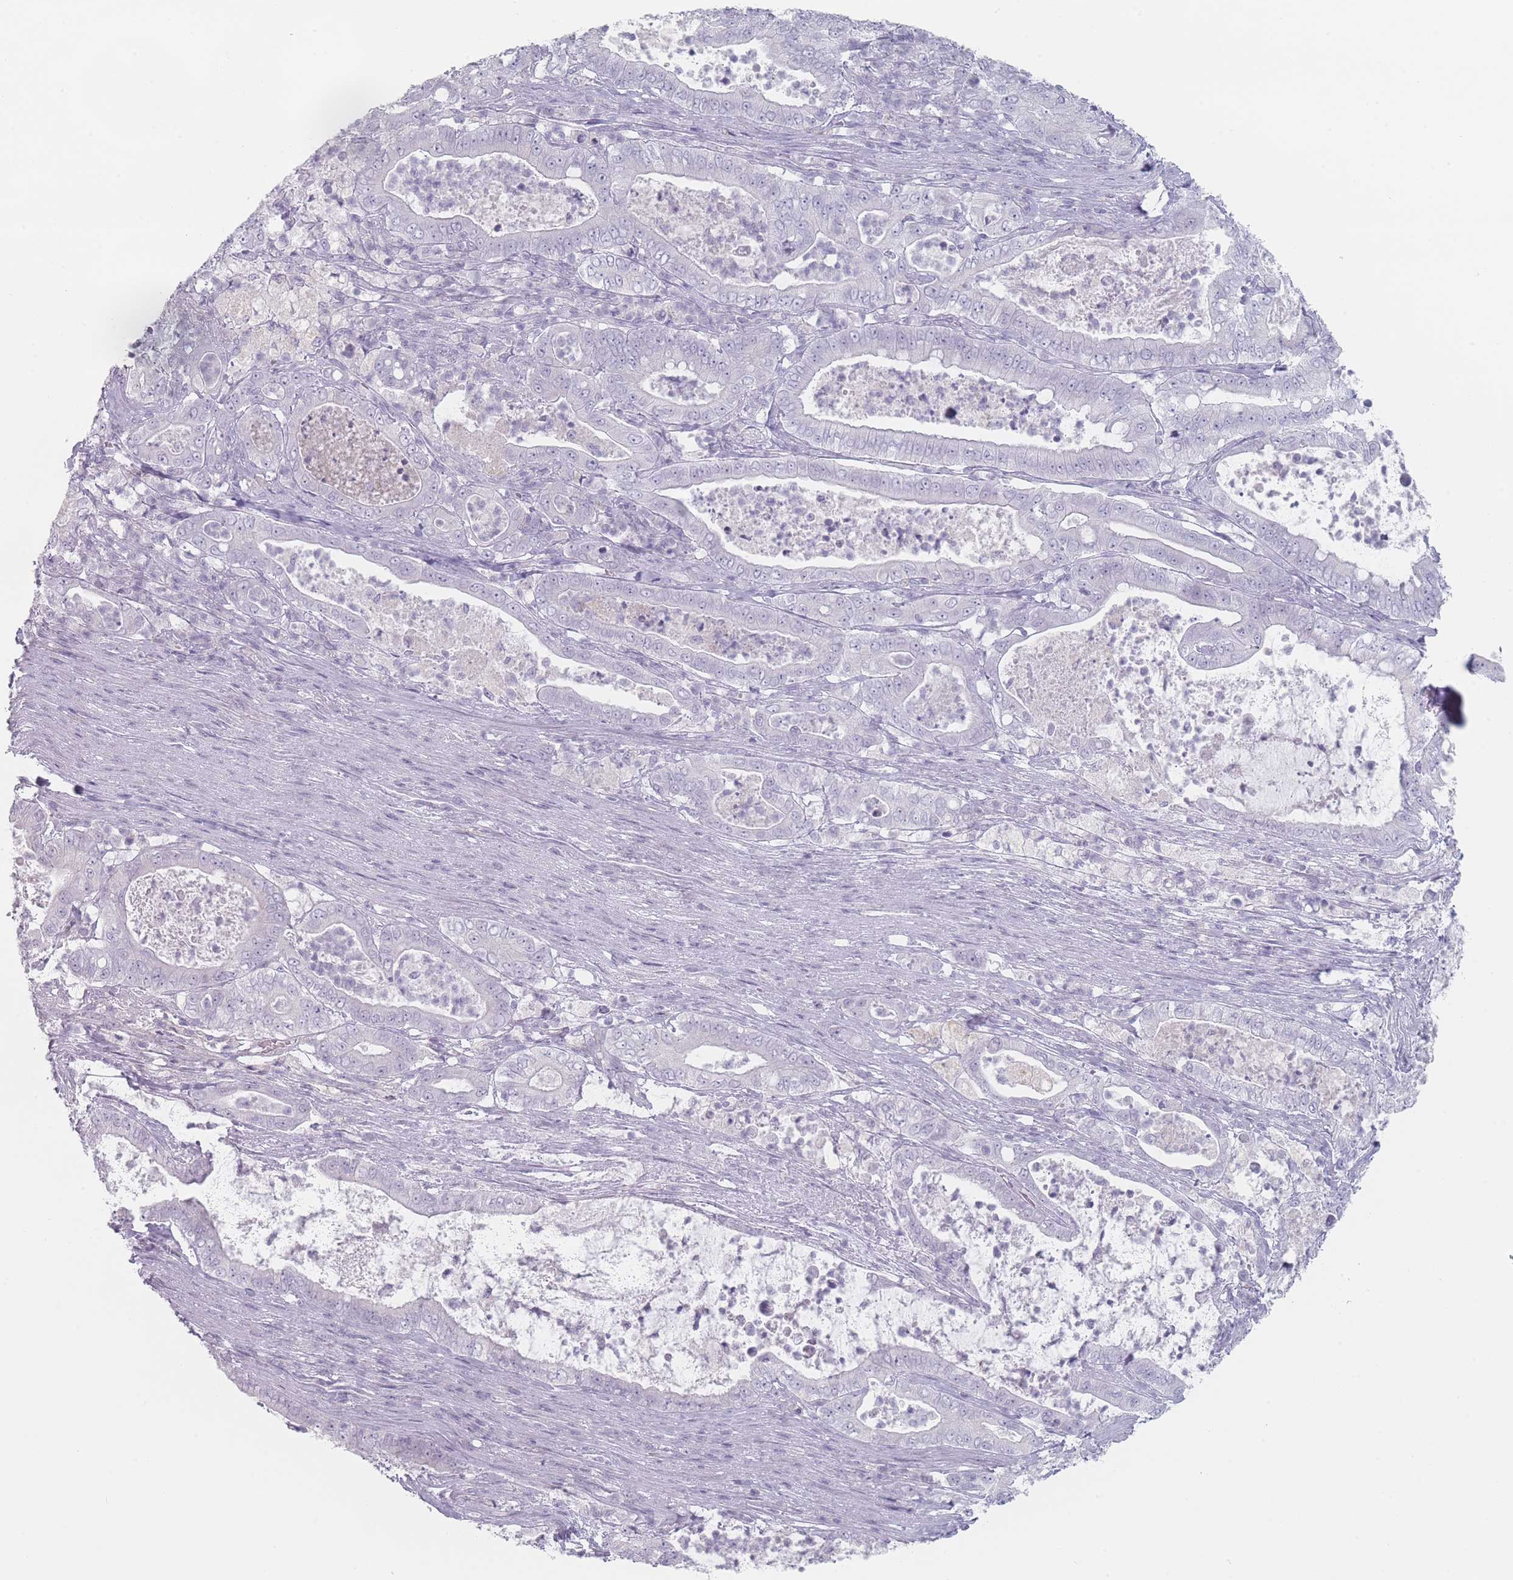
{"staining": {"intensity": "negative", "quantity": "none", "location": "none"}, "tissue": "pancreatic cancer", "cell_type": "Tumor cells", "image_type": "cancer", "snomed": [{"axis": "morphology", "description": "Adenocarcinoma, NOS"}, {"axis": "topography", "description": "Pancreas"}], "caption": "Micrograph shows no significant protein positivity in tumor cells of pancreatic cancer.", "gene": "RNF4", "patient": {"sex": "male", "age": 71}}